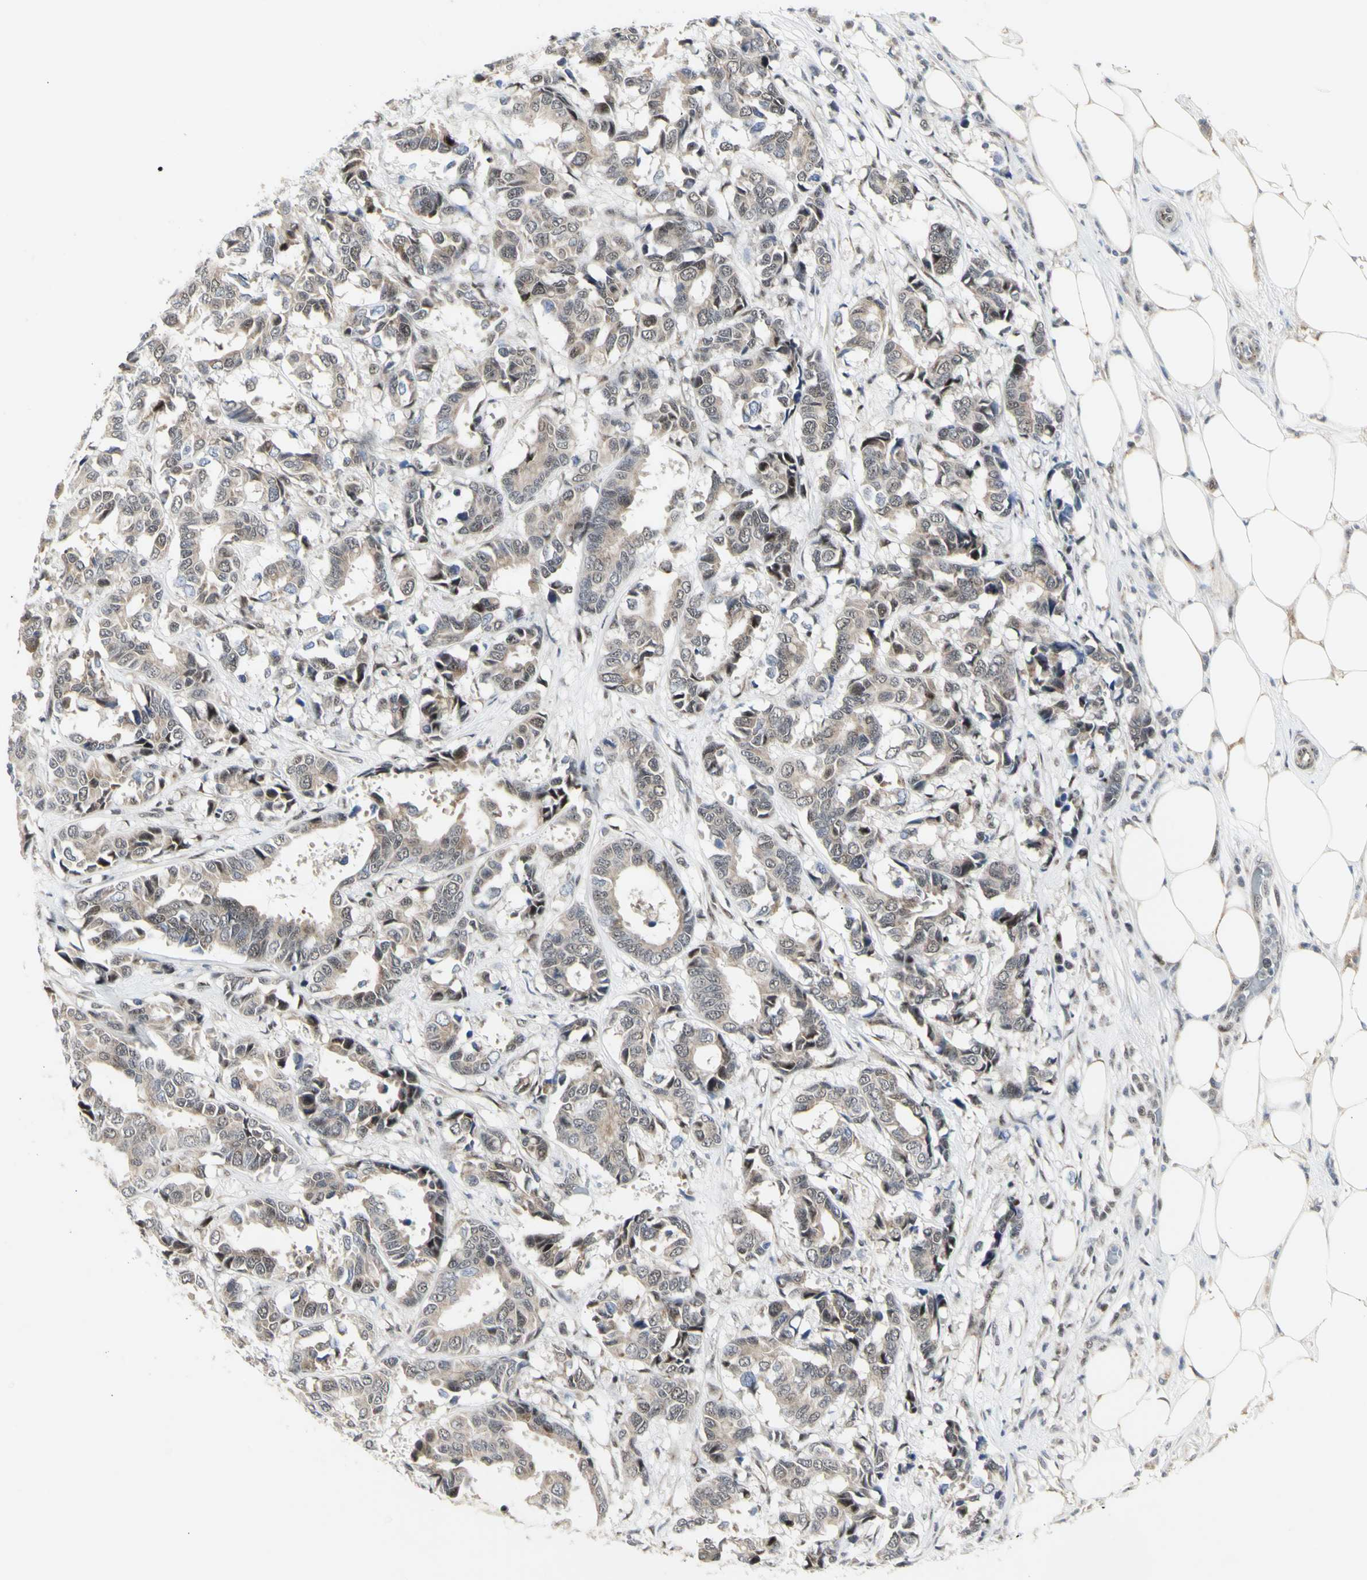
{"staining": {"intensity": "weak", "quantity": ">75%", "location": "cytoplasmic/membranous"}, "tissue": "breast cancer", "cell_type": "Tumor cells", "image_type": "cancer", "snomed": [{"axis": "morphology", "description": "Duct carcinoma"}, {"axis": "topography", "description": "Breast"}], "caption": "Immunohistochemistry (IHC) image of human breast invasive ductal carcinoma stained for a protein (brown), which exhibits low levels of weak cytoplasmic/membranous positivity in approximately >75% of tumor cells.", "gene": "DHRS7B", "patient": {"sex": "female", "age": 87}}